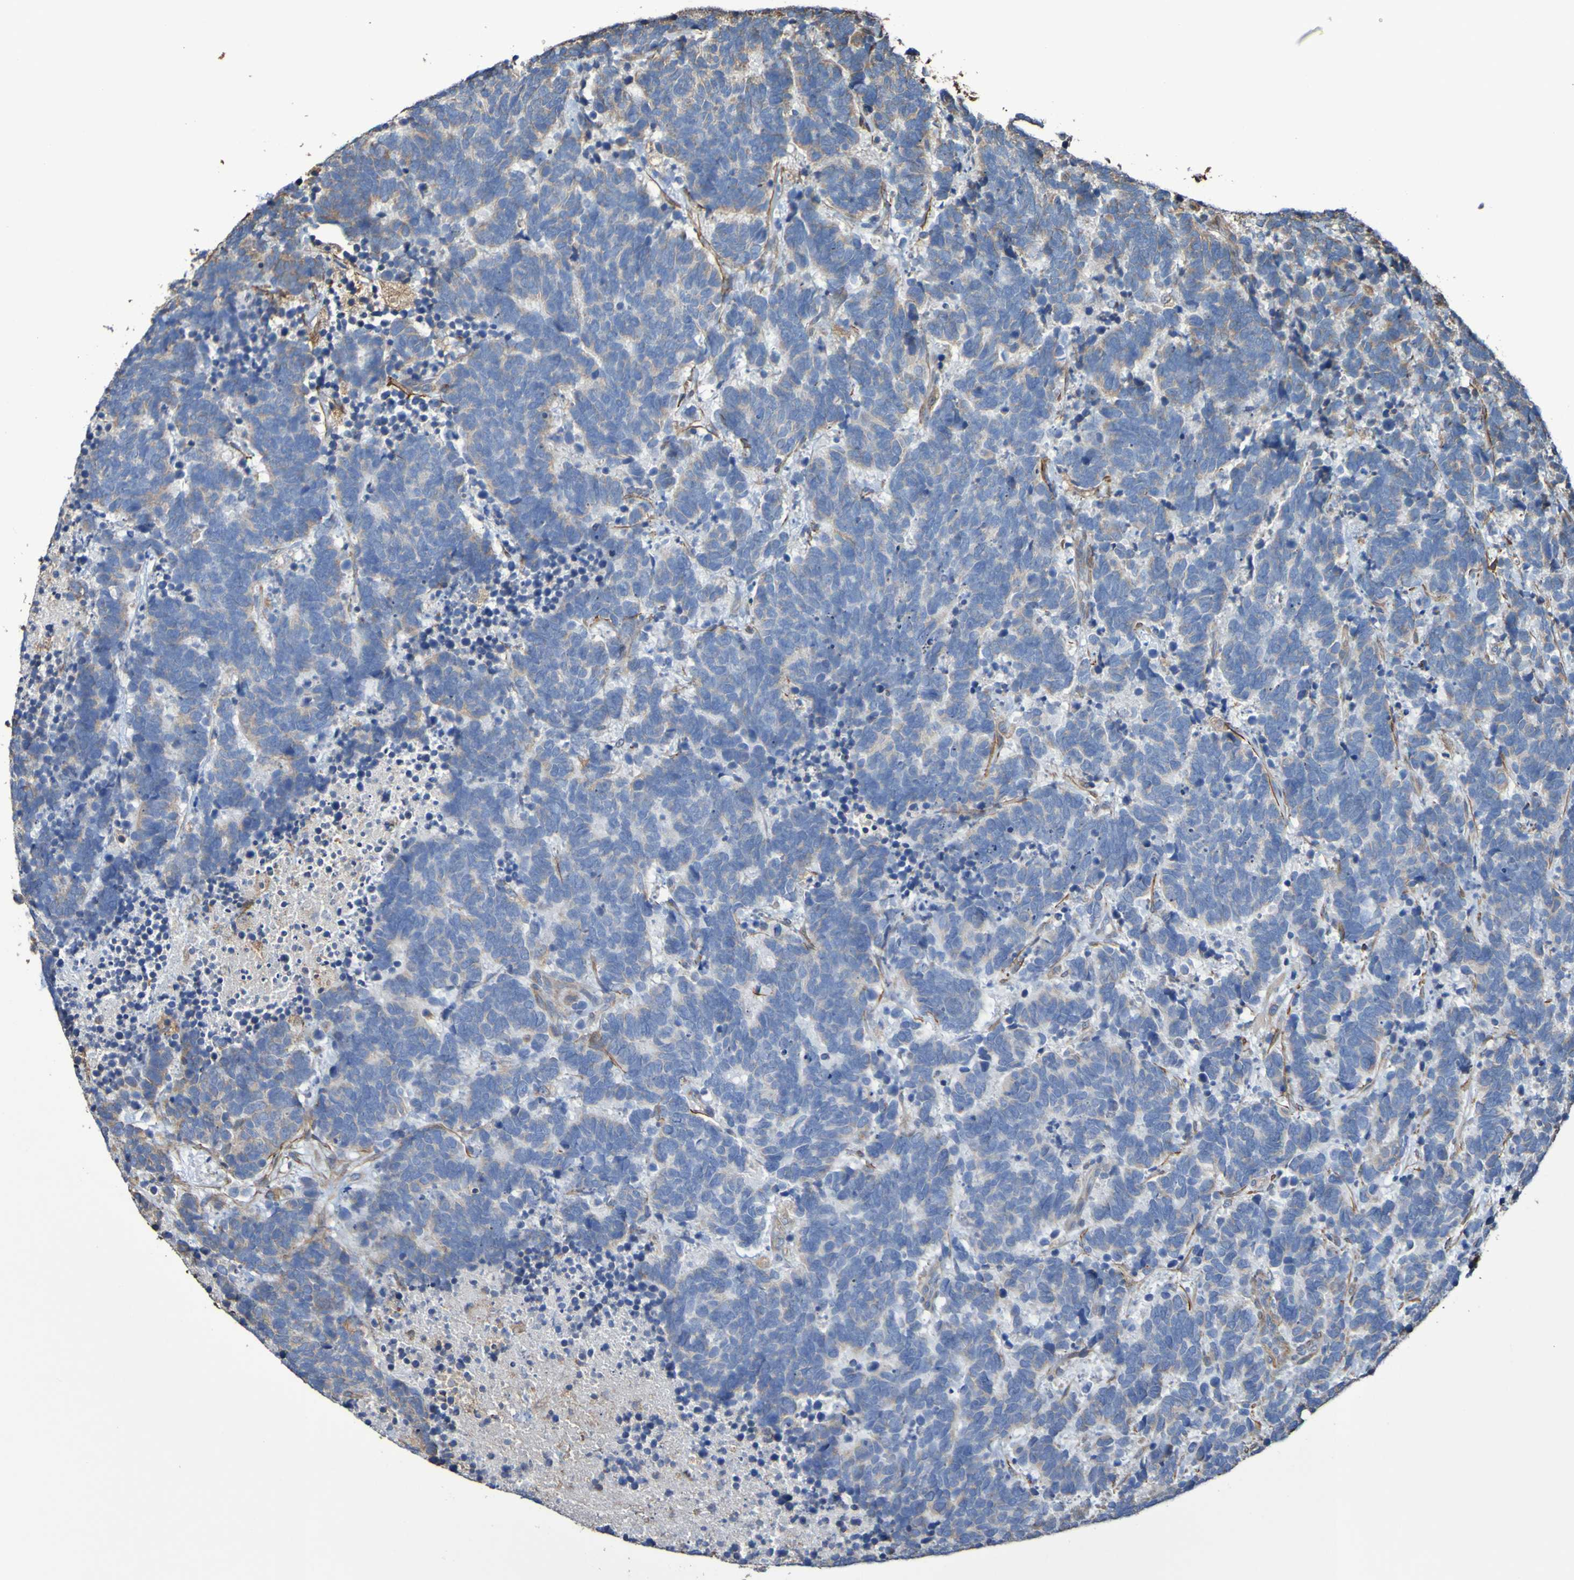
{"staining": {"intensity": "weak", "quantity": "<25%", "location": "cytoplasmic/membranous"}, "tissue": "carcinoid", "cell_type": "Tumor cells", "image_type": "cancer", "snomed": [{"axis": "morphology", "description": "Carcinoma, NOS"}, {"axis": "morphology", "description": "Carcinoid, malignant, NOS"}, {"axis": "topography", "description": "Urinary bladder"}], "caption": "An image of human carcinoma is negative for staining in tumor cells. (DAB immunohistochemistry visualized using brightfield microscopy, high magnification).", "gene": "RAB11A", "patient": {"sex": "male", "age": 57}}